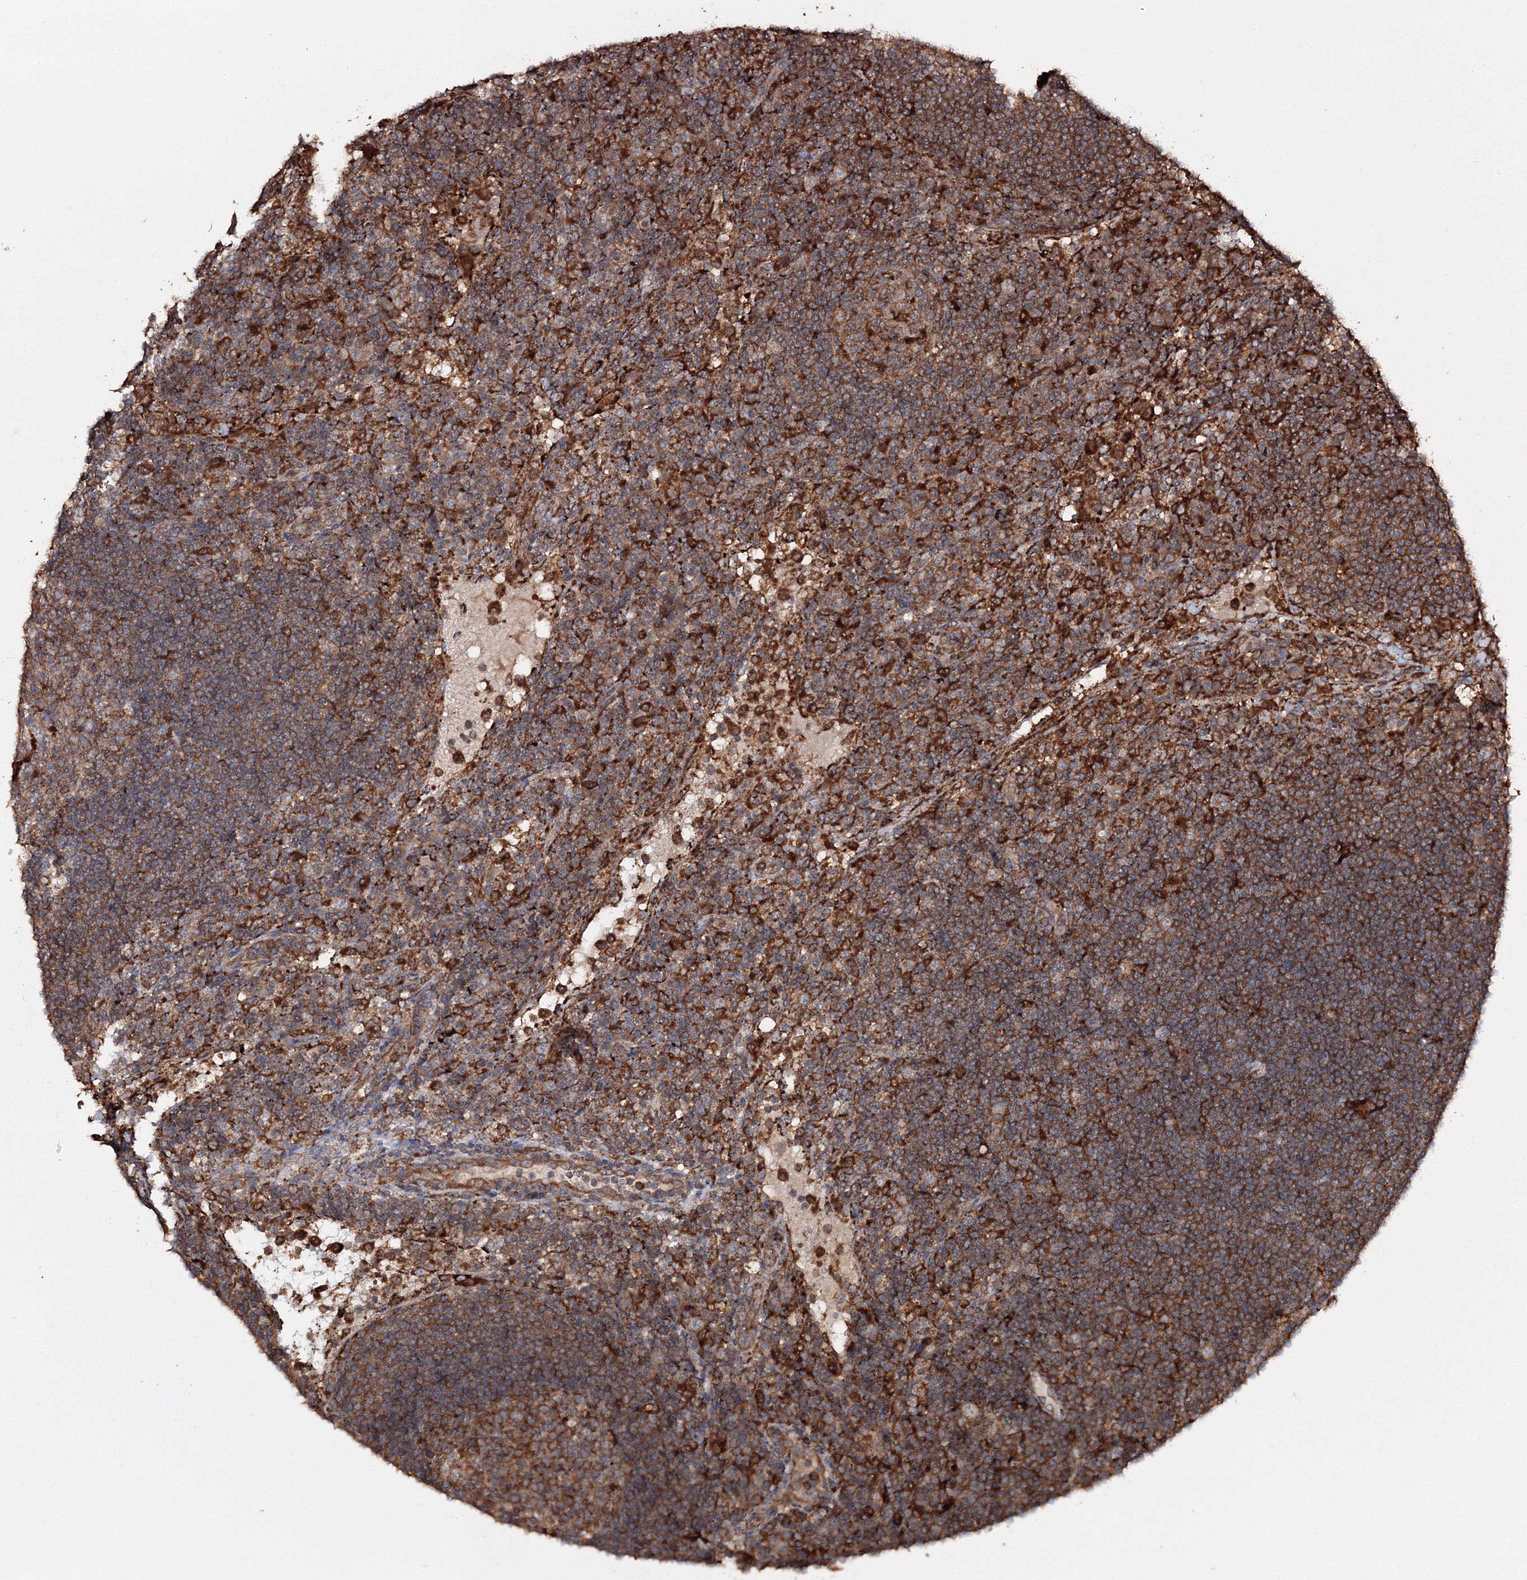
{"staining": {"intensity": "strong", "quantity": ">75%", "location": "cytoplasmic/membranous"}, "tissue": "lymph node", "cell_type": "Germinal center cells", "image_type": "normal", "snomed": [{"axis": "morphology", "description": "Normal tissue, NOS"}, {"axis": "topography", "description": "Lymph node"}], "caption": "A histopathology image of human lymph node stained for a protein reveals strong cytoplasmic/membranous brown staining in germinal center cells.", "gene": "DDO", "patient": {"sex": "female", "age": 53}}